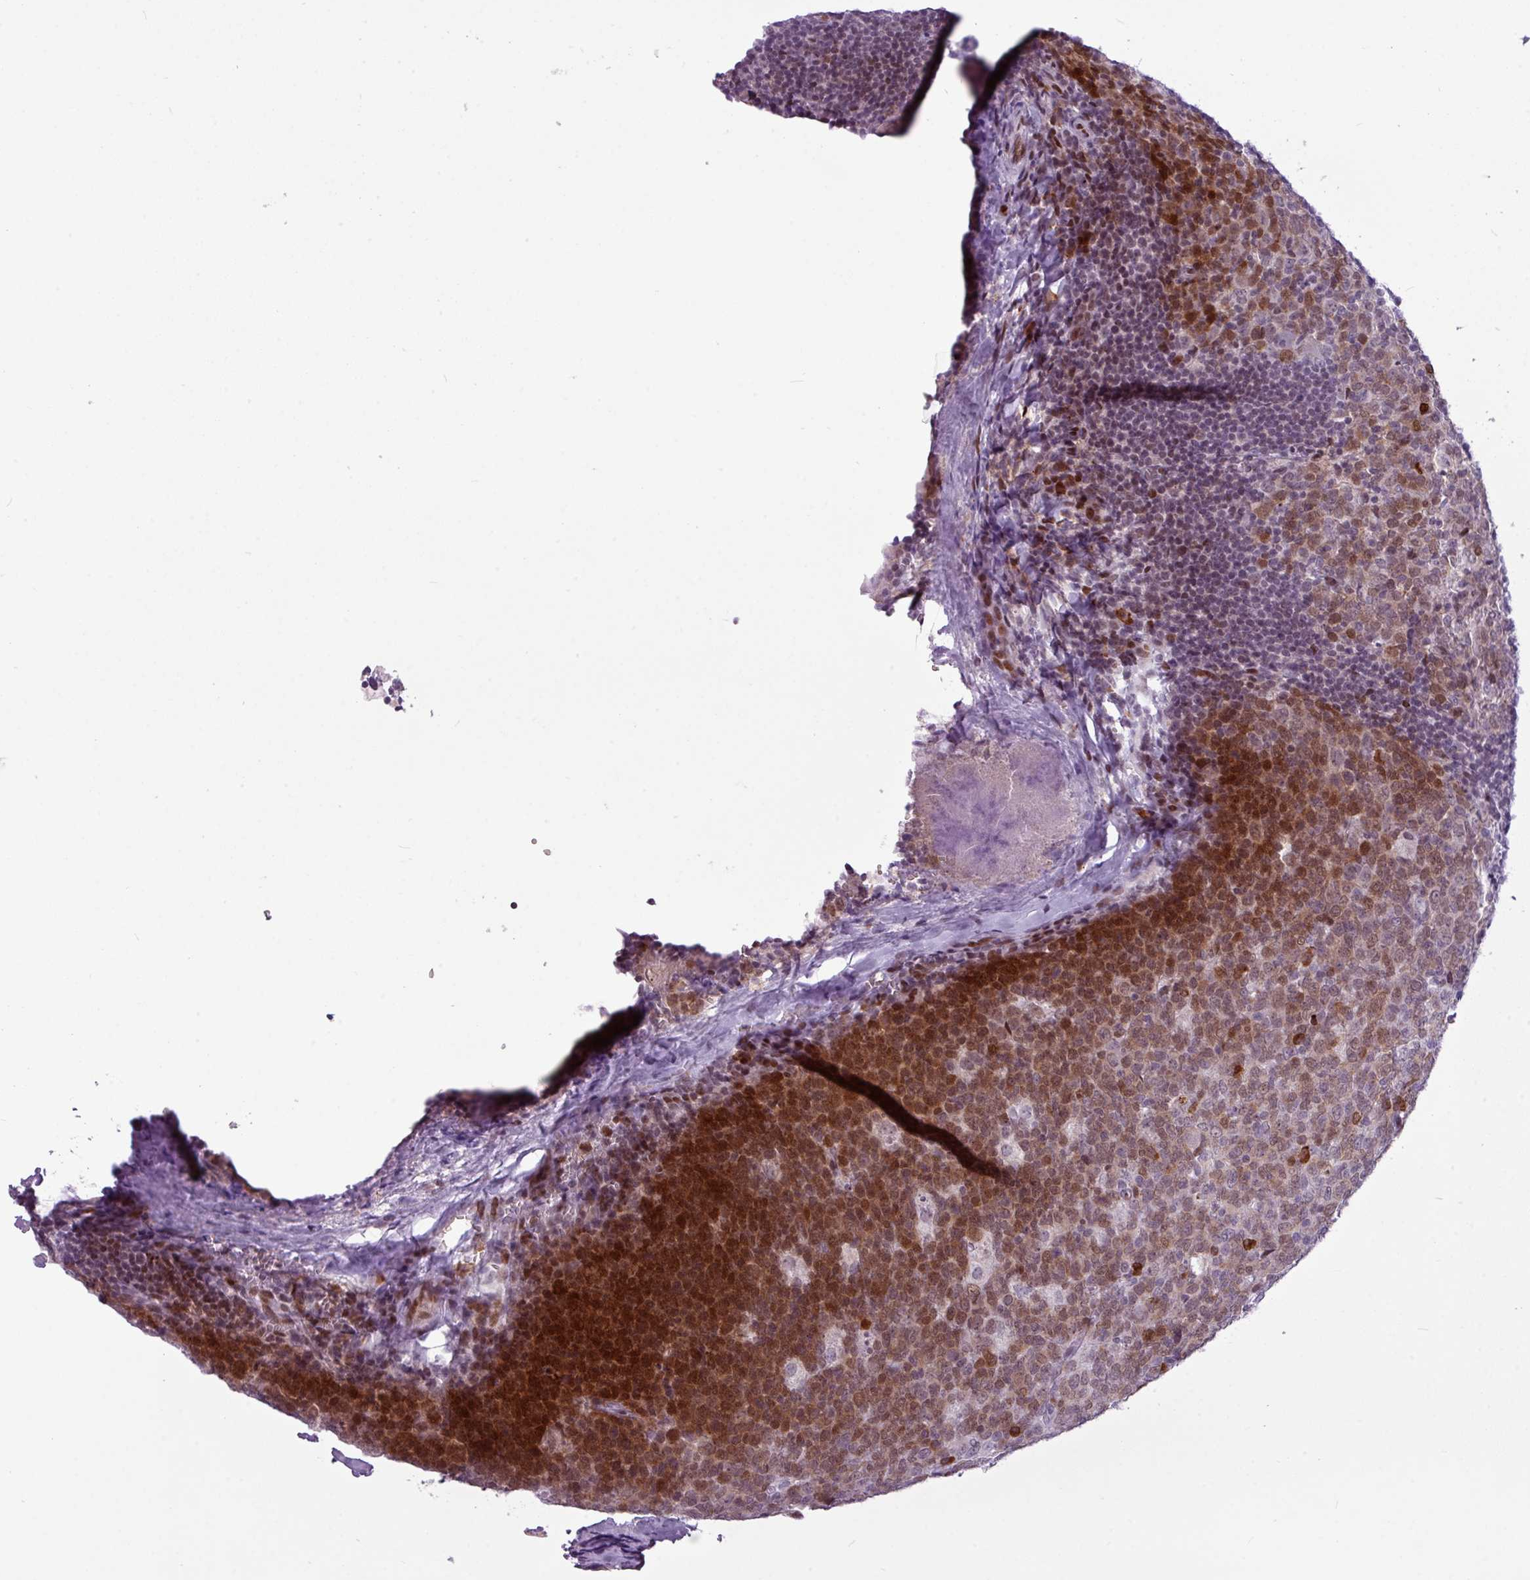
{"staining": {"intensity": "strong", "quantity": "<25%", "location": "nuclear"}, "tissue": "tonsil", "cell_type": "Germinal center cells", "image_type": "normal", "snomed": [{"axis": "morphology", "description": "Normal tissue, NOS"}, {"axis": "topography", "description": "Tonsil"}], "caption": "Tonsil stained with DAB (3,3'-diaminobenzidine) IHC shows medium levels of strong nuclear positivity in approximately <25% of germinal center cells.", "gene": "SLC66A2", "patient": {"sex": "male", "age": 27}}